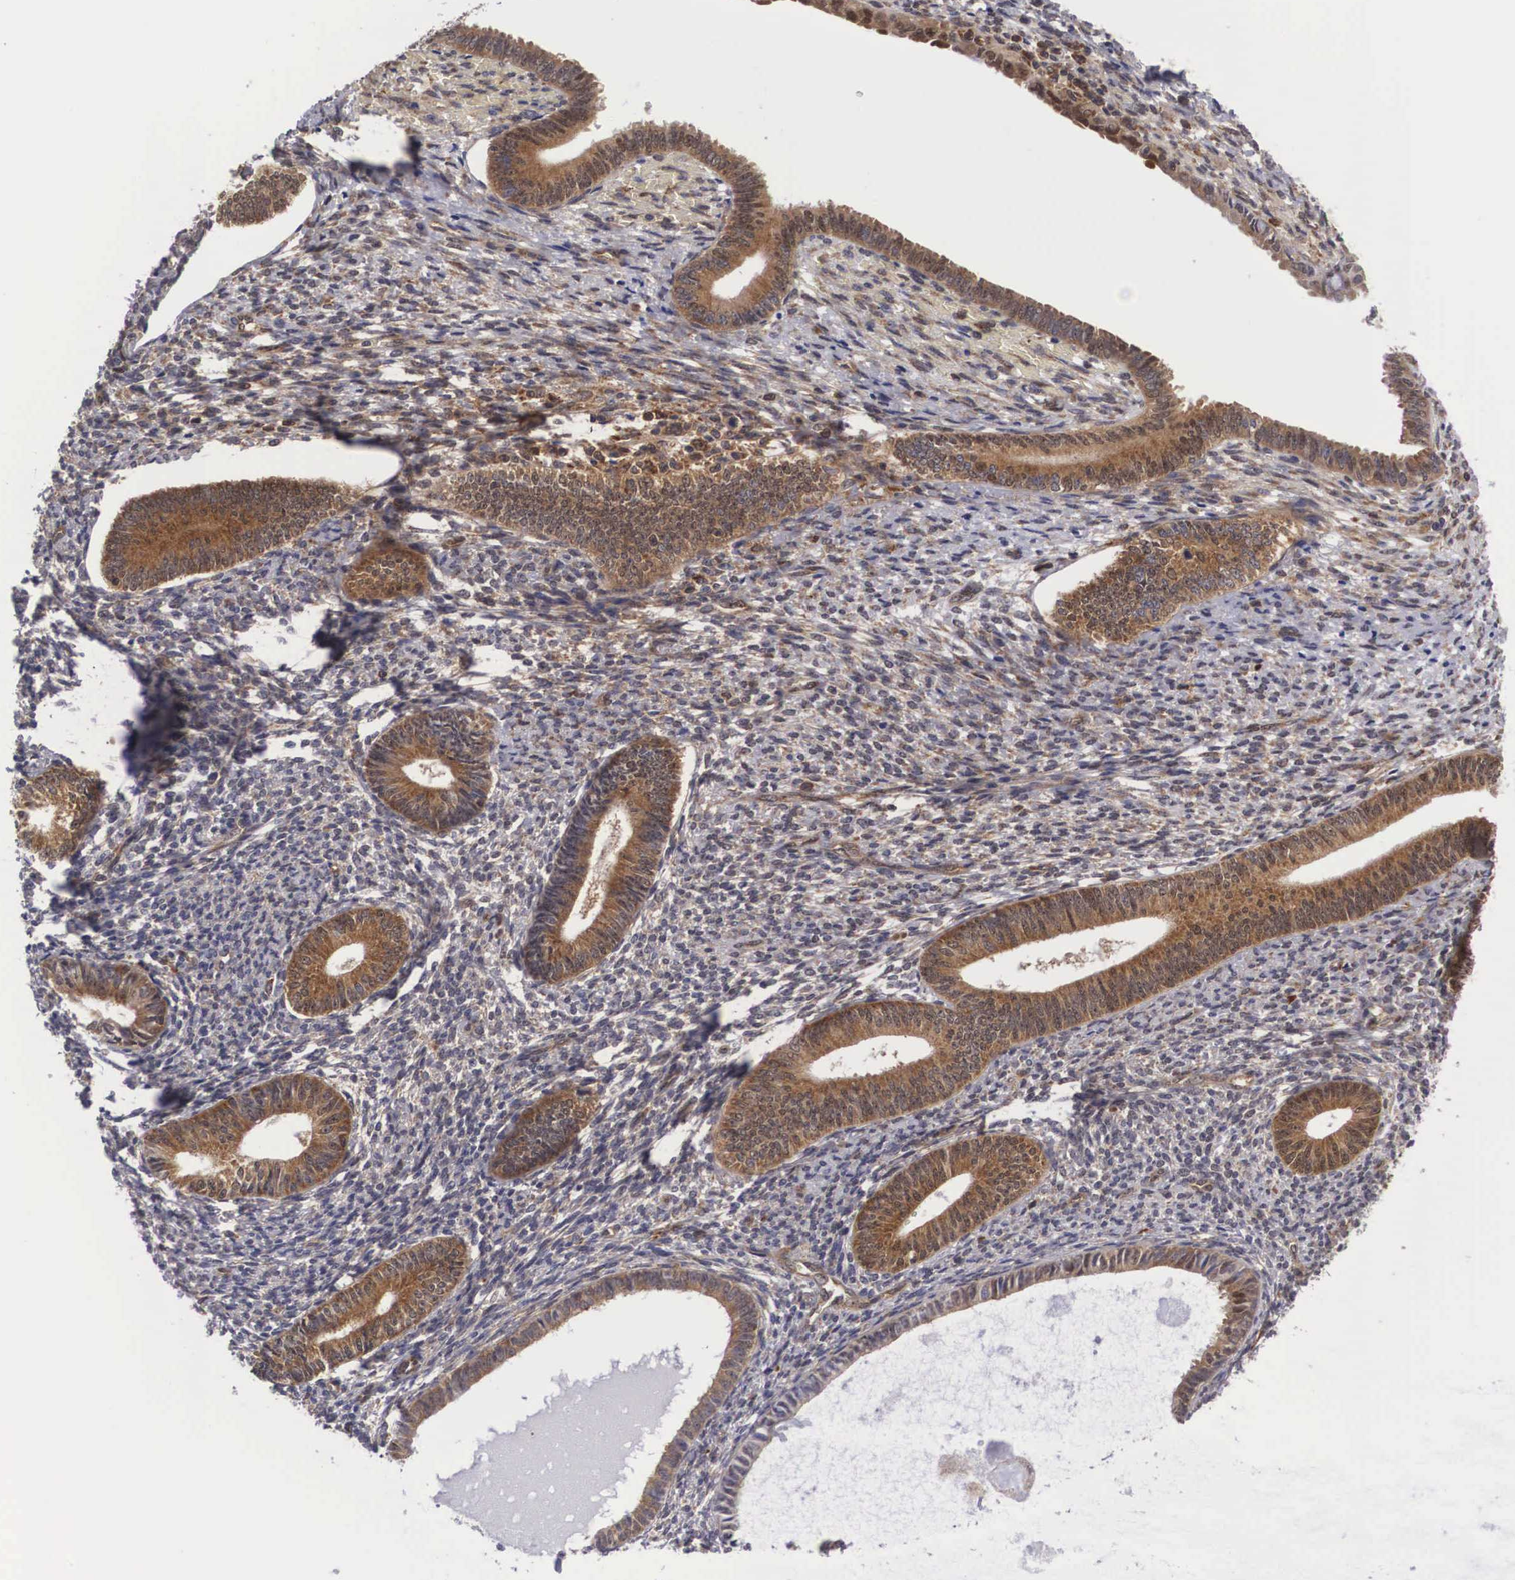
{"staining": {"intensity": "weak", "quantity": "<25%", "location": "cytoplasmic/membranous,nuclear"}, "tissue": "endometrium", "cell_type": "Cells in endometrial stroma", "image_type": "normal", "snomed": [{"axis": "morphology", "description": "Normal tissue, NOS"}, {"axis": "topography", "description": "Endometrium"}], "caption": "High power microscopy micrograph of an immunohistochemistry (IHC) photomicrograph of normal endometrium, revealing no significant positivity in cells in endometrial stroma. (Stains: DAB immunohistochemistry with hematoxylin counter stain, Microscopy: brightfield microscopy at high magnification).", "gene": "ADSL", "patient": {"sex": "female", "age": 82}}